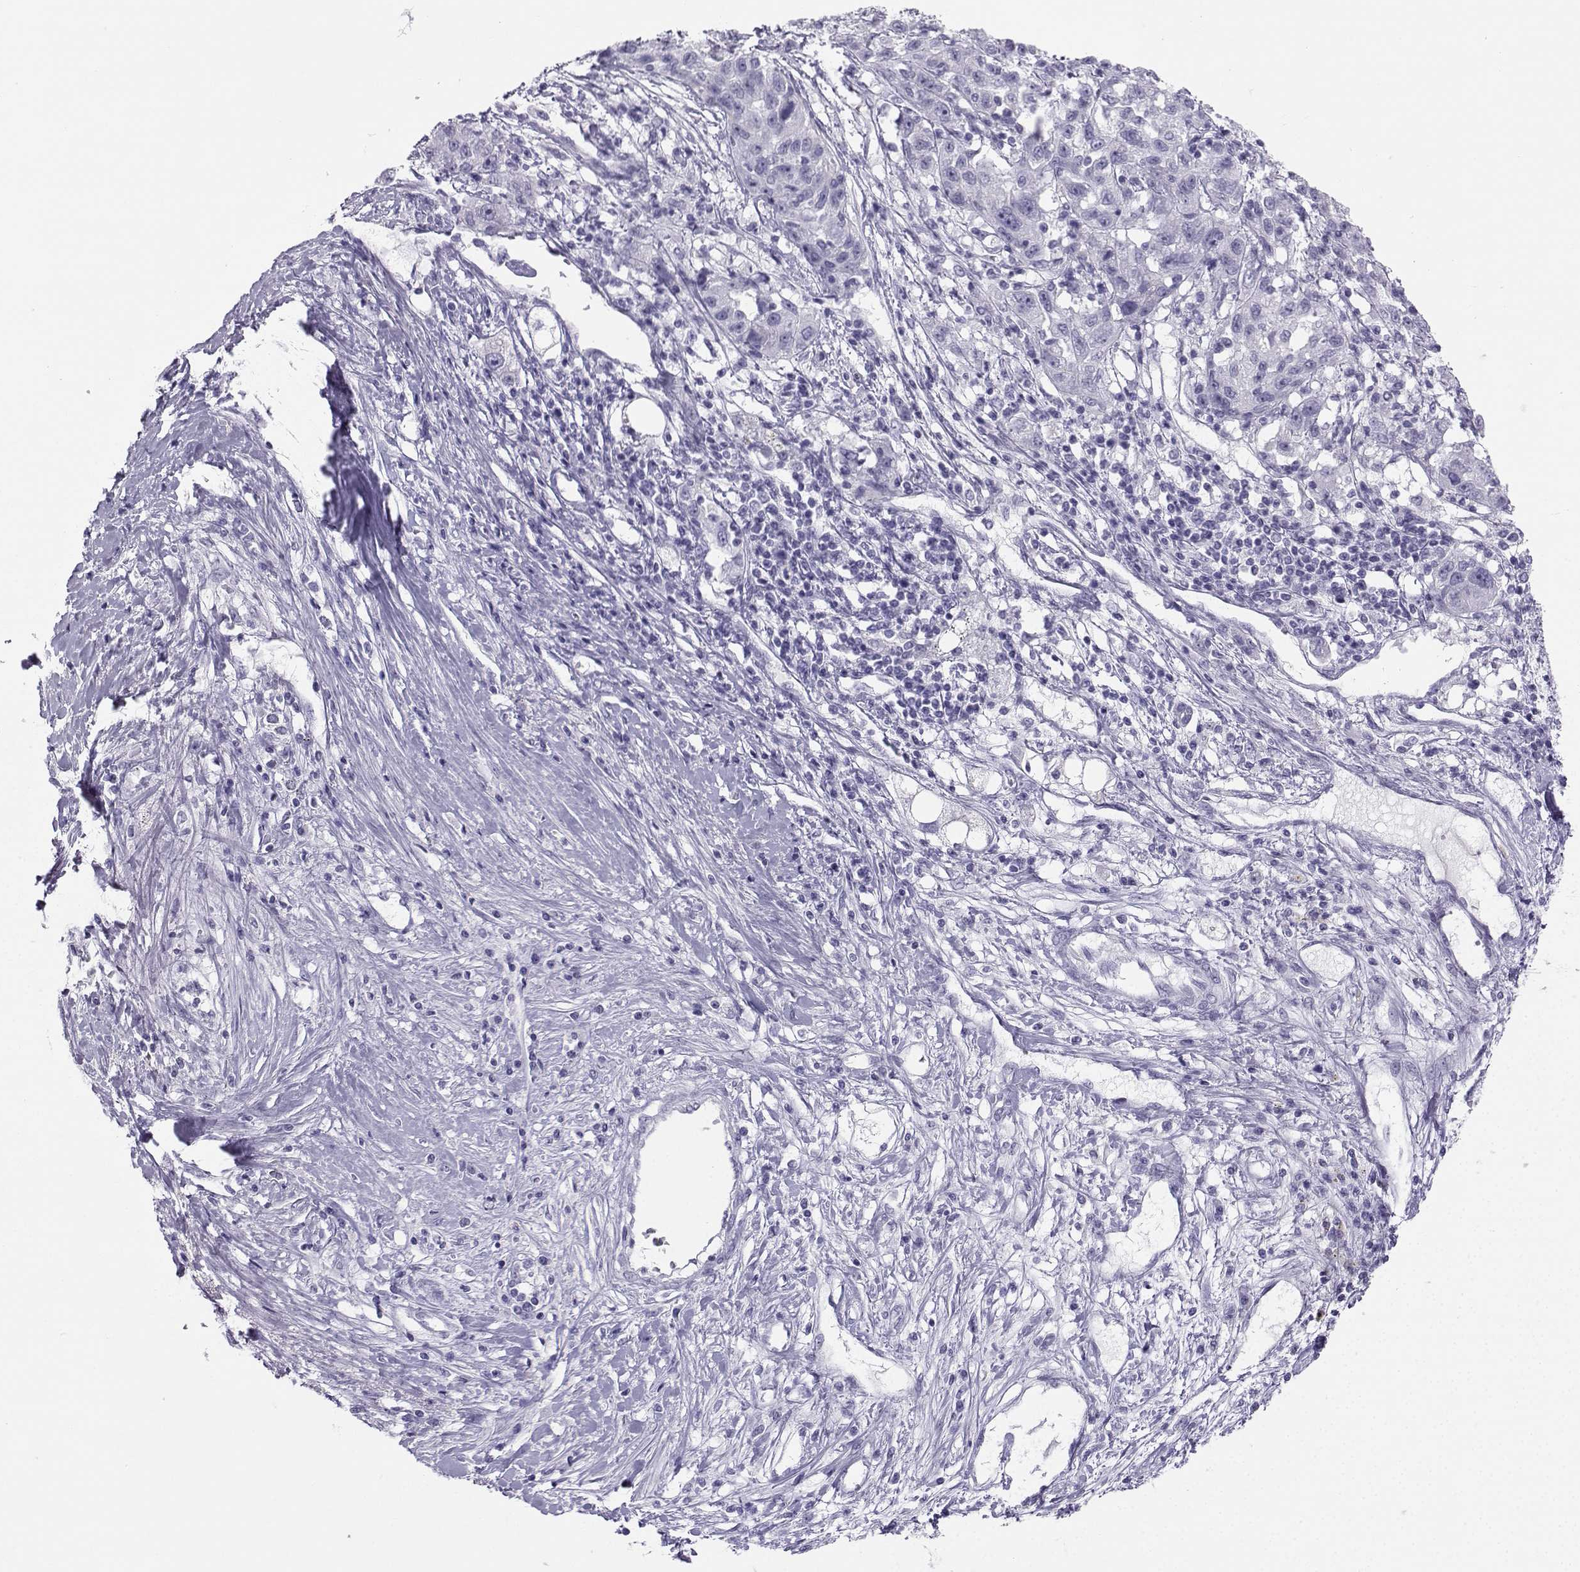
{"staining": {"intensity": "negative", "quantity": "none", "location": "none"}, "tissue": "liver cancer", "cell_type": "Tumor cells", "image_type": "cancer", "snomed": [{"axis": "morphology", "description": "Adenocarcinoma, NOS"}, {"axis": "morphology", "description": "Cholangiocarcinoma"}, {"axis": "topography", "description": "Liver"}], "caption": "There is no significant staining in tumor cells of cholangiocarcinoma (liver).", "gene": "NEFL", "patient": {"sex": "male", "age": 64}}